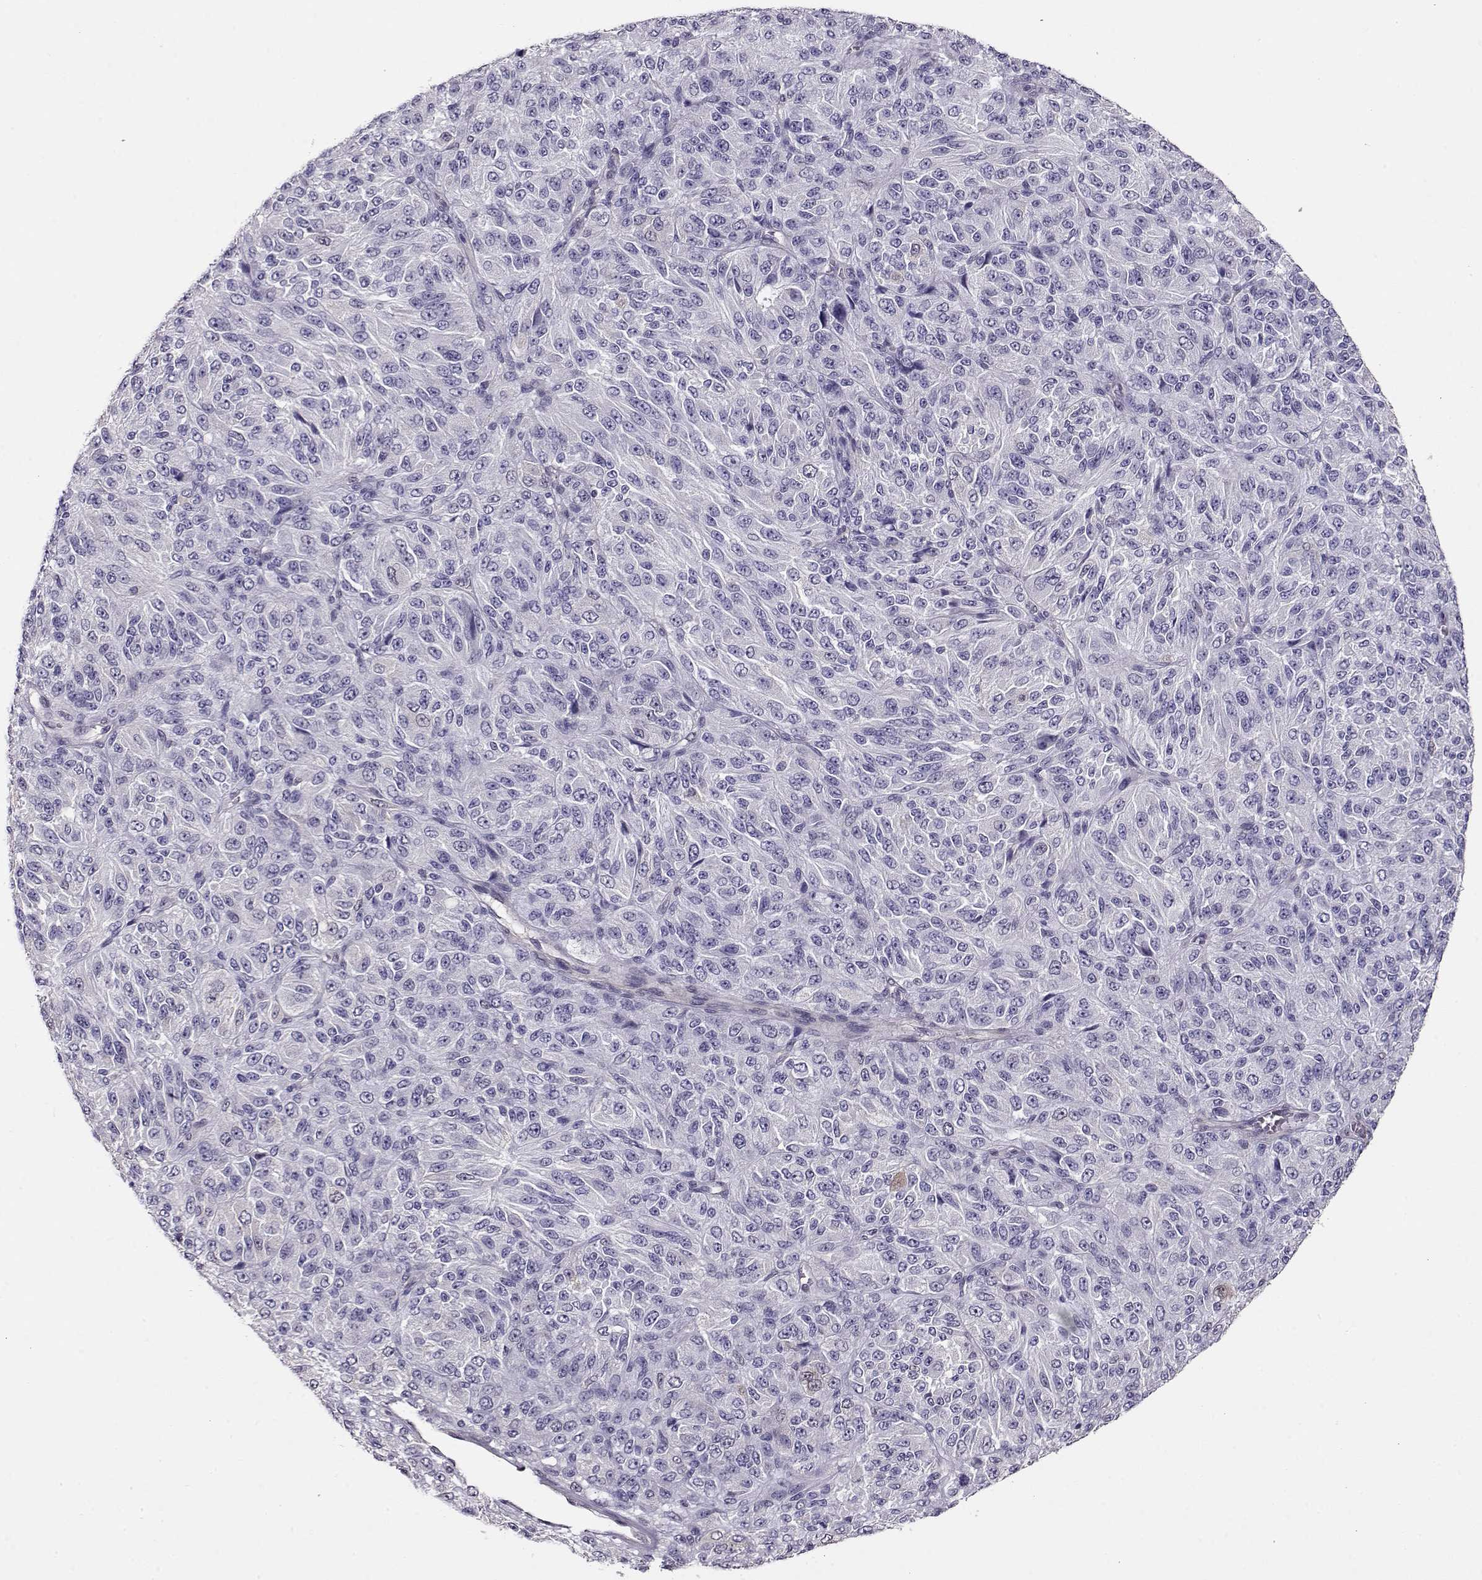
{"staining": {"intensity": "negative", "quantity": "none", "location": "none"}, "tissue": "melanoma", "cell_type": "Tumor cells", "image_type": "cancer", "snomed": [{"axis": "morphology", "description": "Malignant melanoma, Metastatic site"}, {"axis": "topography", "description": "Brain"}], "caption": "Tumor cells are negative for brown protein staining in melanoma.", "gene": "CCR8", "patient": {"sex": "female", "age": 56}}